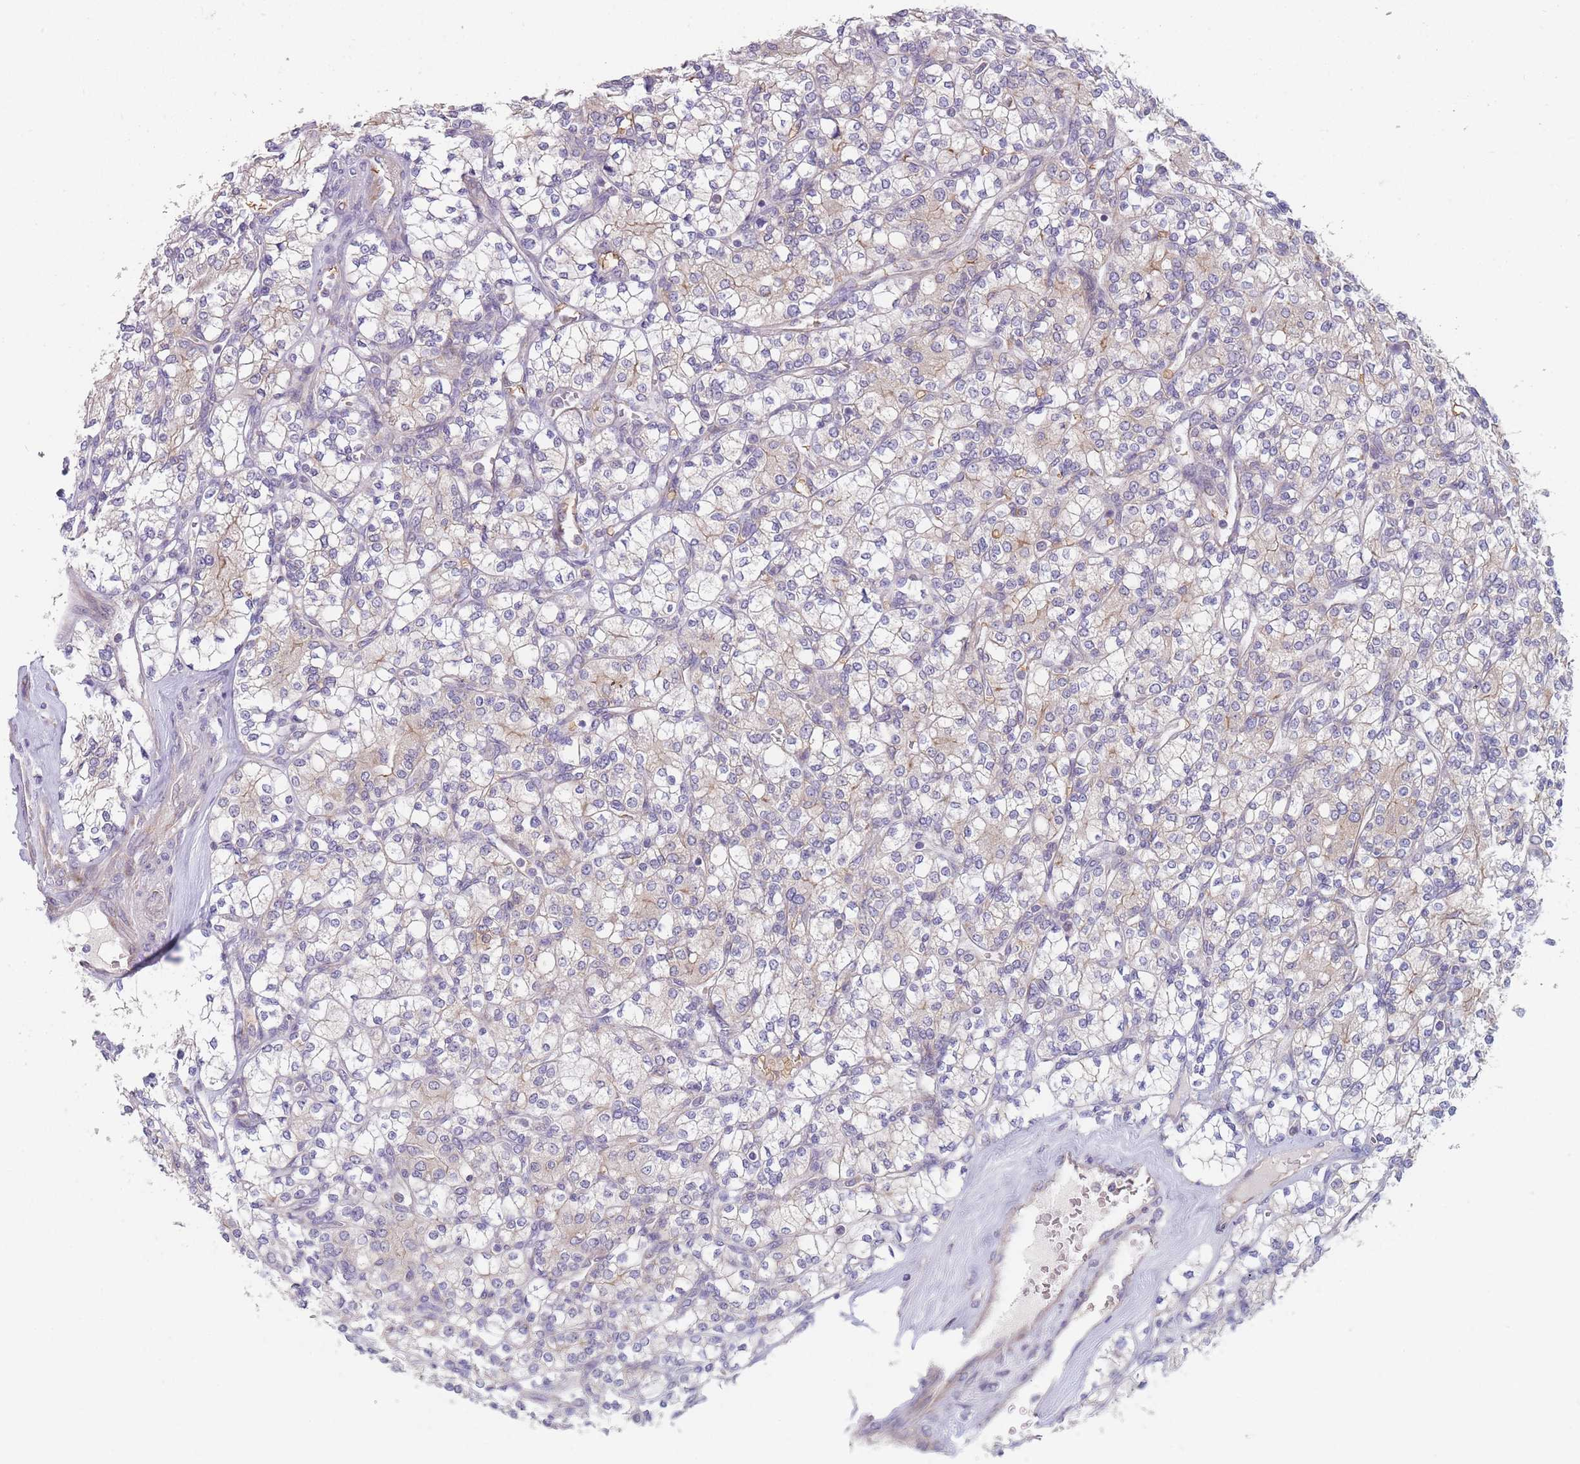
{"staining": {"intensity": "weak", "quantity": "<25%", "location": "cytoplasmic/membranous"}, "tissue": "renal cancer", "cell_type": "Tumor cells", "image_type": "cancer", "snomed": [{"axis": "morphology", "description": "Adenocarcinoma, NOS"}, {"axis": "topography", "description": "Kidney"}], "caption": "Tumor cells show no significant staining in adenocarcinoma (renal).", "gene": "SMPD4", "patient": {"sex": "male", "age": 77}}